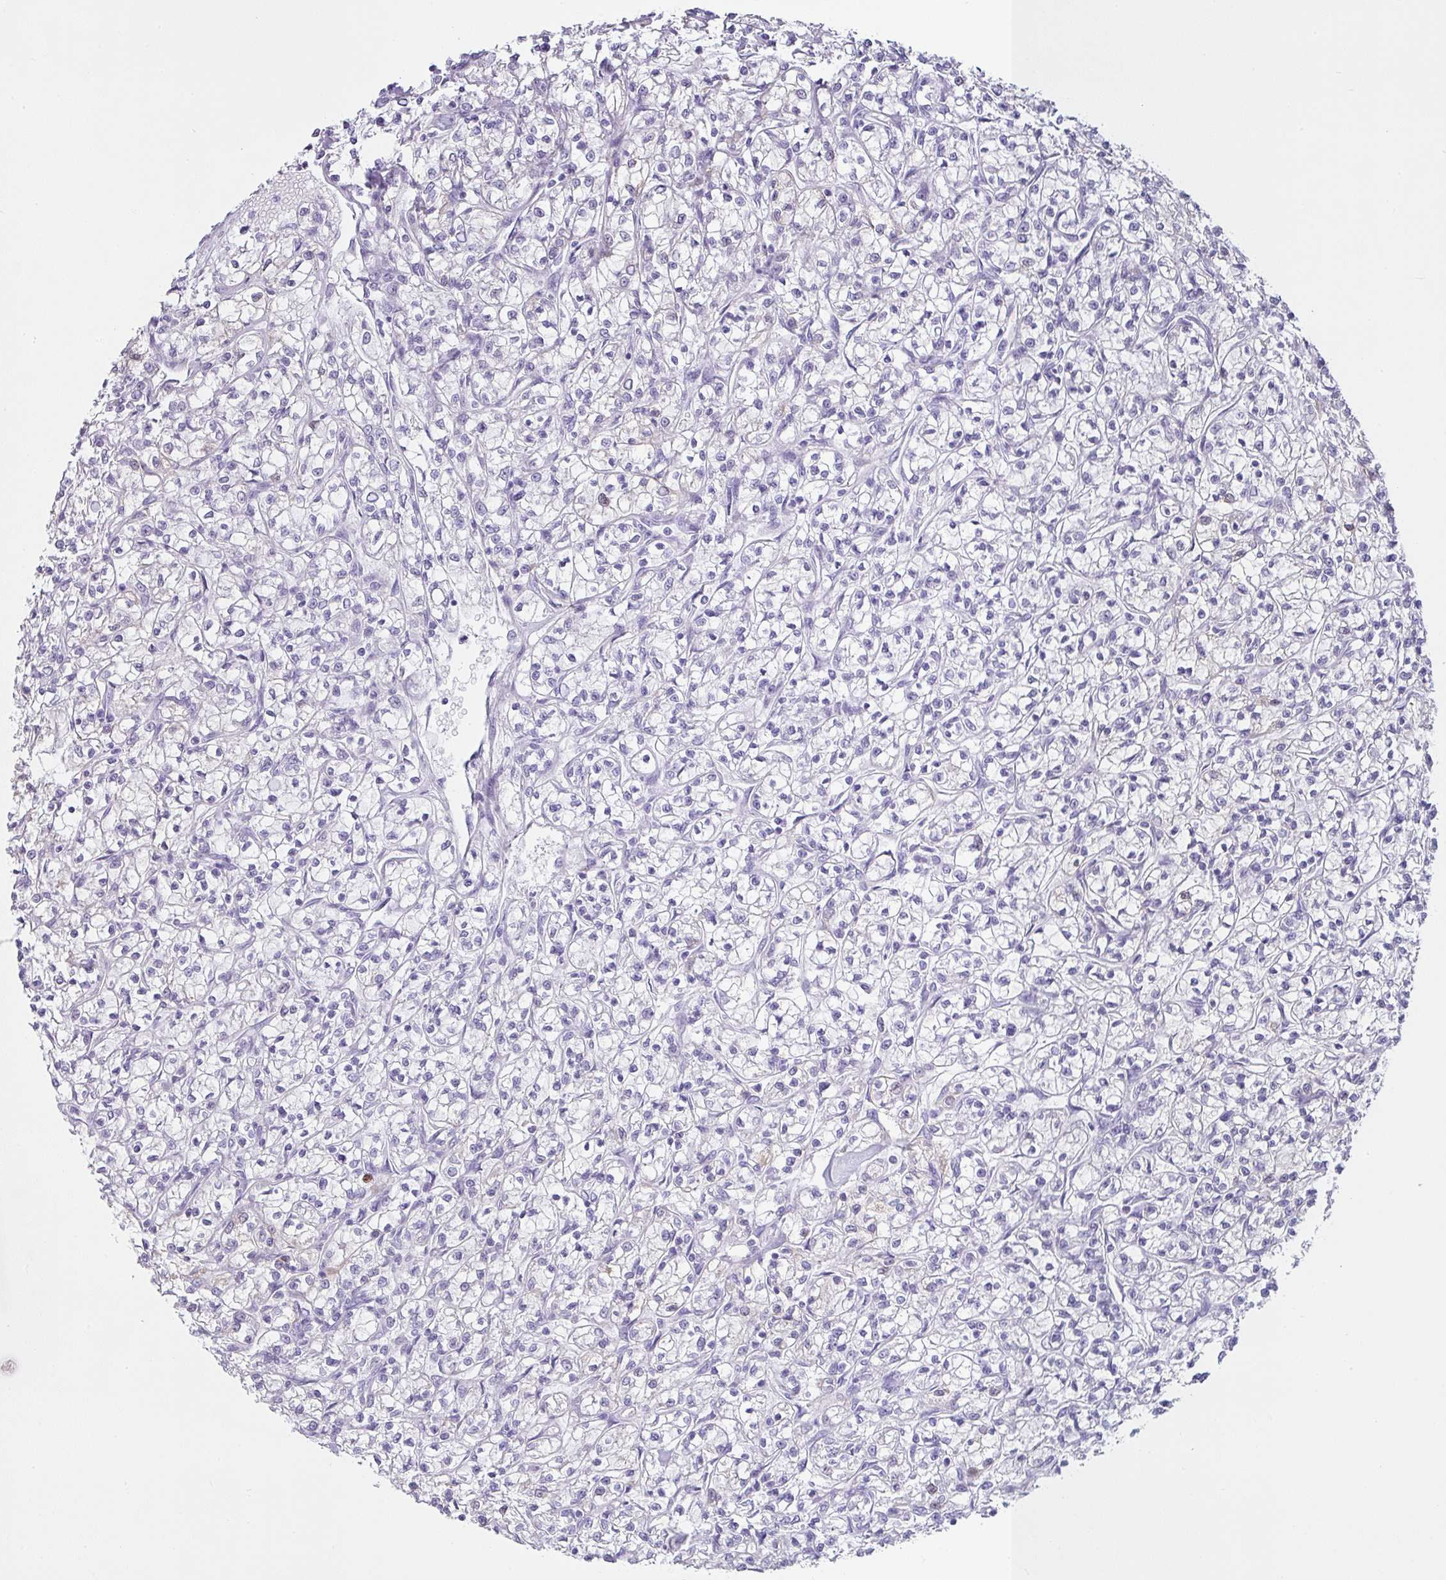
{"staining": {"intensity": "negative", "quantity": "none", "location": "none"}, "tissue": "renal cancer", "cell_type": "Tumor cells", "image_type": "cancer", "snomed": [{"axis": "morphology", "description": "Adenocarcinoma, NOS"}, {"axis": "topography", "description": "Kidney"}], "caption": "A micrograph of human adenocarcinoma (renal) is negative for staining in tumor cells.", "gene": "VCY1B", "patient": {"sex": "female", "age": 59}}